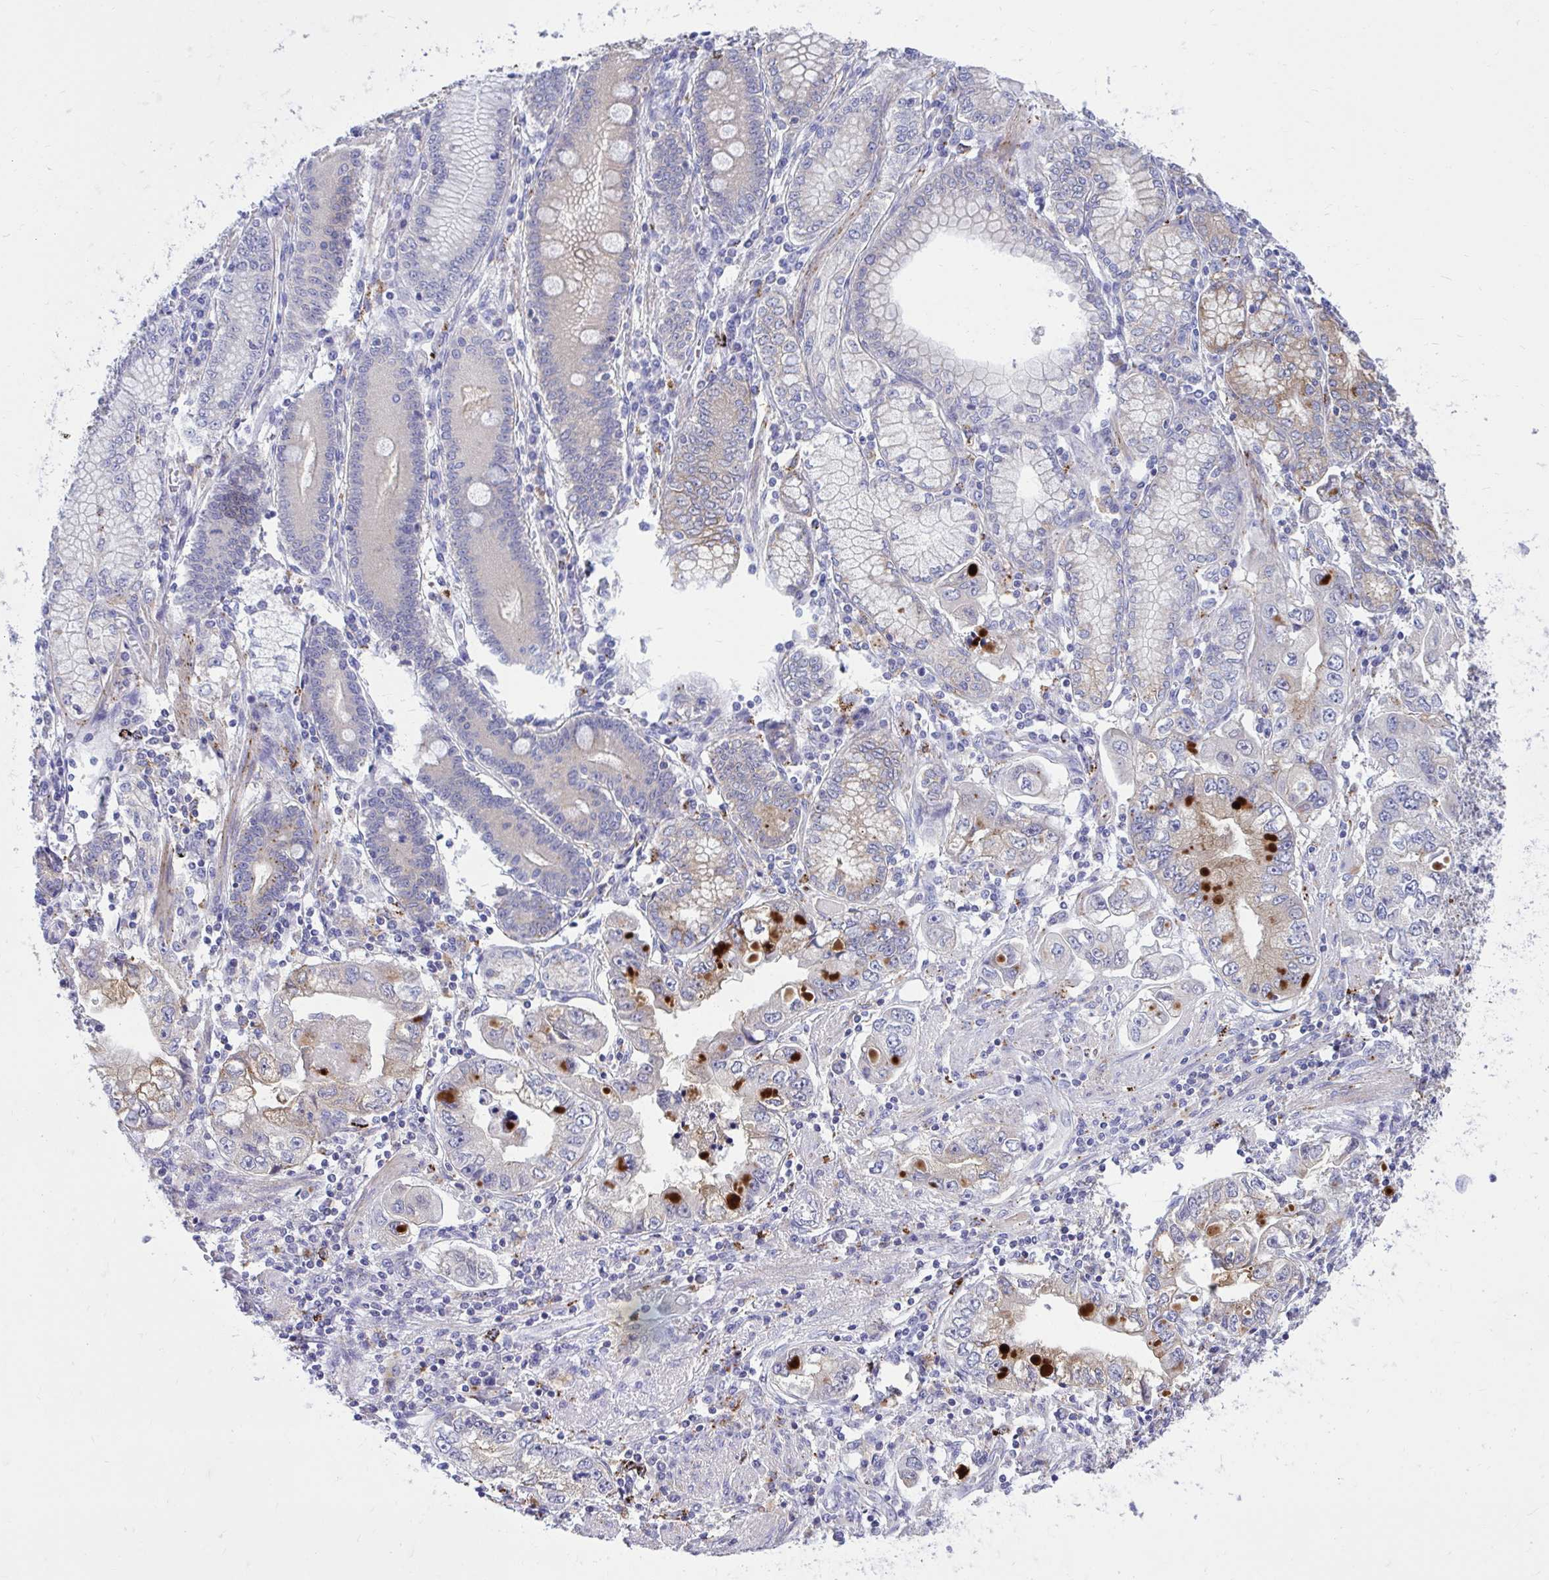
{"staining": {"intensity": "moderate", "quantity": "25%-75%", "location": "cytoplasmic/membranous"}, "tissue": "stomach cancer", "cell_type": "Tumor cells", "image_type": "cancer", "snomed": [{"axis": "morphology", "description": "Adenocarcinoma, NOS"}, {"axis": "topography", "description": "Stomach, lower"}], "caption": "Stomach adenocarcinoma was stained to show a protein in brown. There is medium levels of moderate cytoplasmic/membranous positivity in about 25%-75% of tumor cells.", "gene": "TP53I11", "patient": {"sex": "female", "age": 93}}